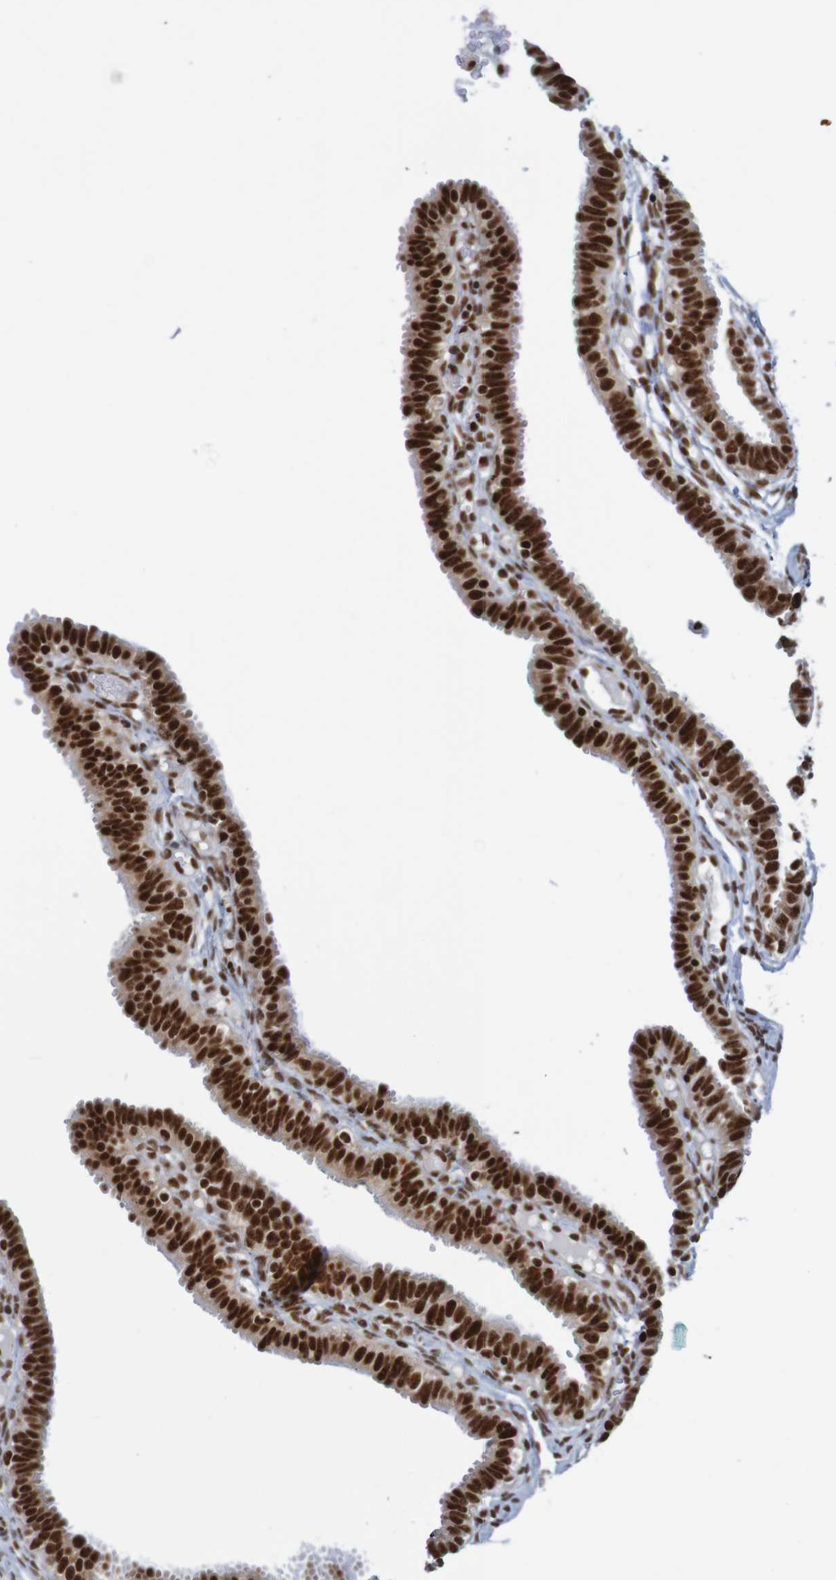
{"staining": {"intensity": "strong", "quantity": ">75%", "location": "nuclear"}, "tissue": "fallopian tube", "cell_type": "Glandular cells", "image_type": "normal", "snomed": [{"axis": "morphology", "description": "Normal tissue, NOS"}, {"axis": "topography", "description": "Fallopian tube"}, {"axis": "topography", "description": "Placenta"}], "caption": "DAB immunohistochemical staining of unremarkable human fallopian tube exhibits strong nuclear protein staining in about >75% of glandular cells. The staining was performed using DAB to visualize the protein expression in brown, while the nuclei were stained in blue with hematoxylin (Magnification: 20x).", "gene": "THRAP3", "patient": {"sex": "female", "age": 34}}